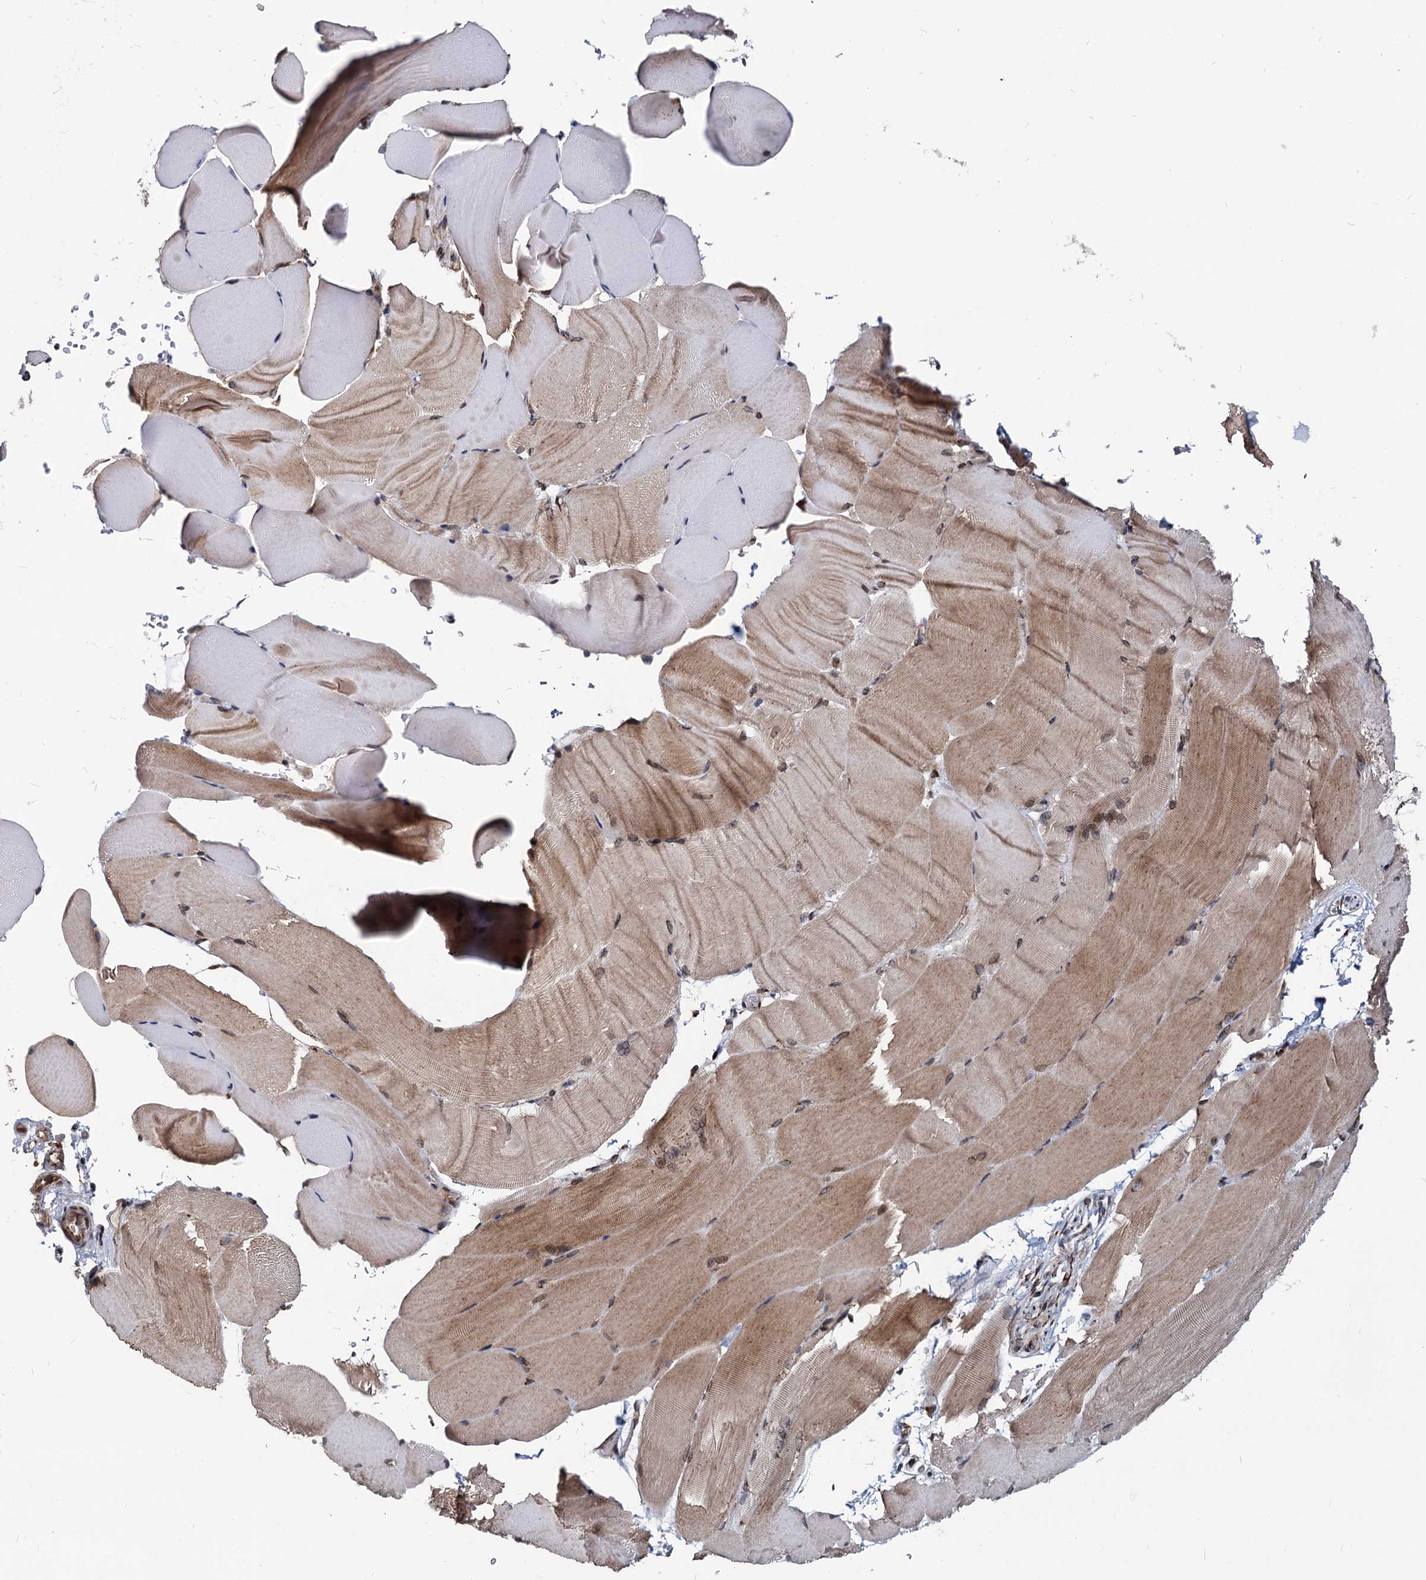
{"staining": {"intensity": "moderate", "quantity": "<25%", "location": "cytoplasmic/membranous"}, "tissue": "skeletal muscle", "cell_type": "Myocytes", "image_type": "normal", "snomed": [{"axis": "morphology", "description": "Normal tissue, NOS"}, {"axis": "topography", "description": "Skeletal muscle"}, {"axis": "topography", "description": "Parathyroid gland"}], "caption": "DAB (3,3'-diaminobenzidine) immunohistochemical staining of benign skeletal muscle shows moderate cytoplasmic/membranous protein positivity in approximately <25% of myocytes. (DAB (3,3'-diaminobenzidine) = brown stain, brightfield microscopy at high magnification).", "gene": "SAAL1", "patient": {"sex": "female", "age": 37}}